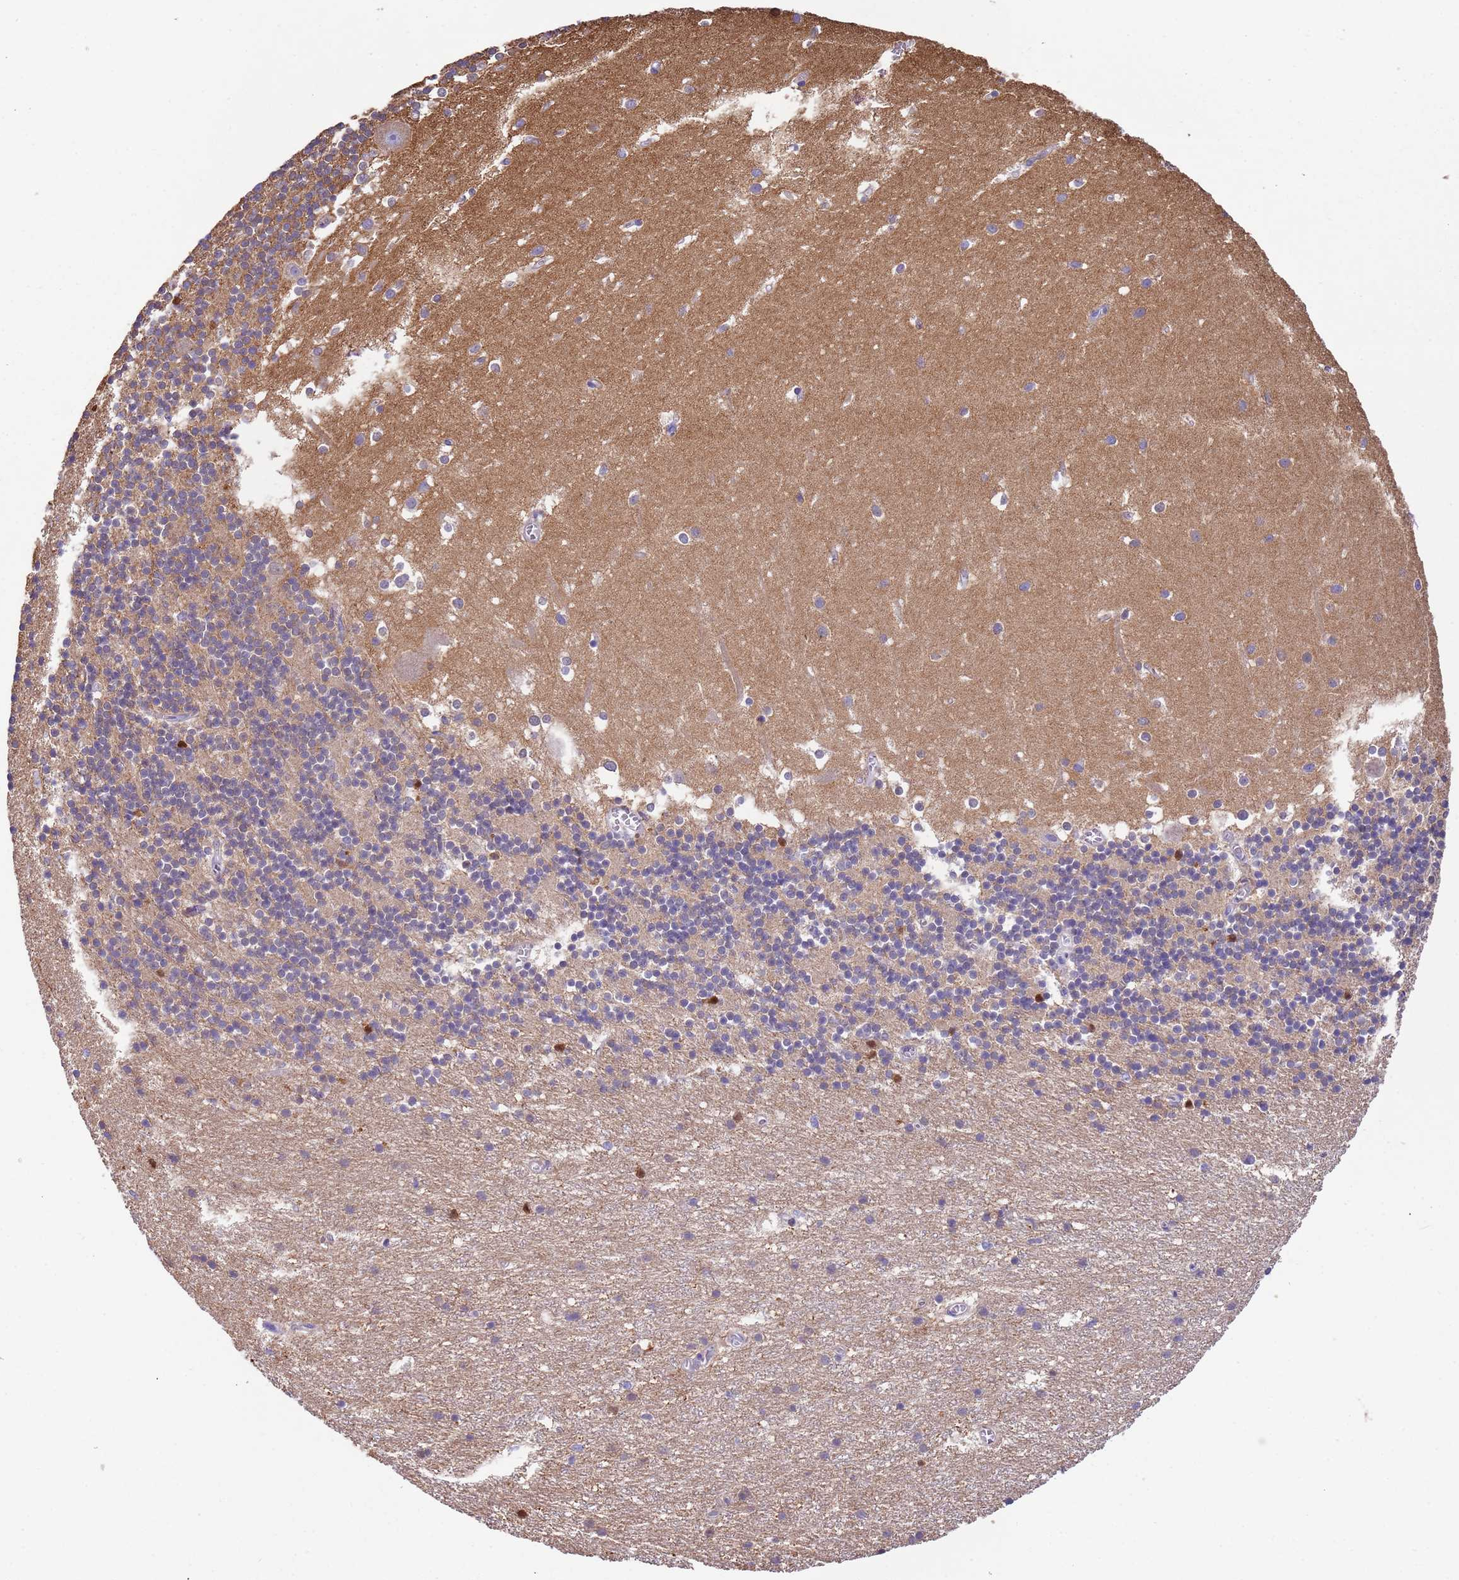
{"staining": {"intensity": "weak", "quantity": "25%-75%", "location": "cytoplasmic/membranous"}, "tissue": "cerebellum", "cell_type": "Cells in granular layer", "image_type": "normal", "snomed": [{"axis": "morphology", "description": "Normal tissue, NOS"}, {"axis": "topography", "description": "Cerebellum"}], "caption": "Weak cytoplasmic/membranous protein positivity is present in about 25%-75% of cells in granular layer in cerebellum. (DAB = brown stain, brightfield microscopy at high magnification).", "gene": "LAMB4", "patient": {"sex": "male", "age": 54}}